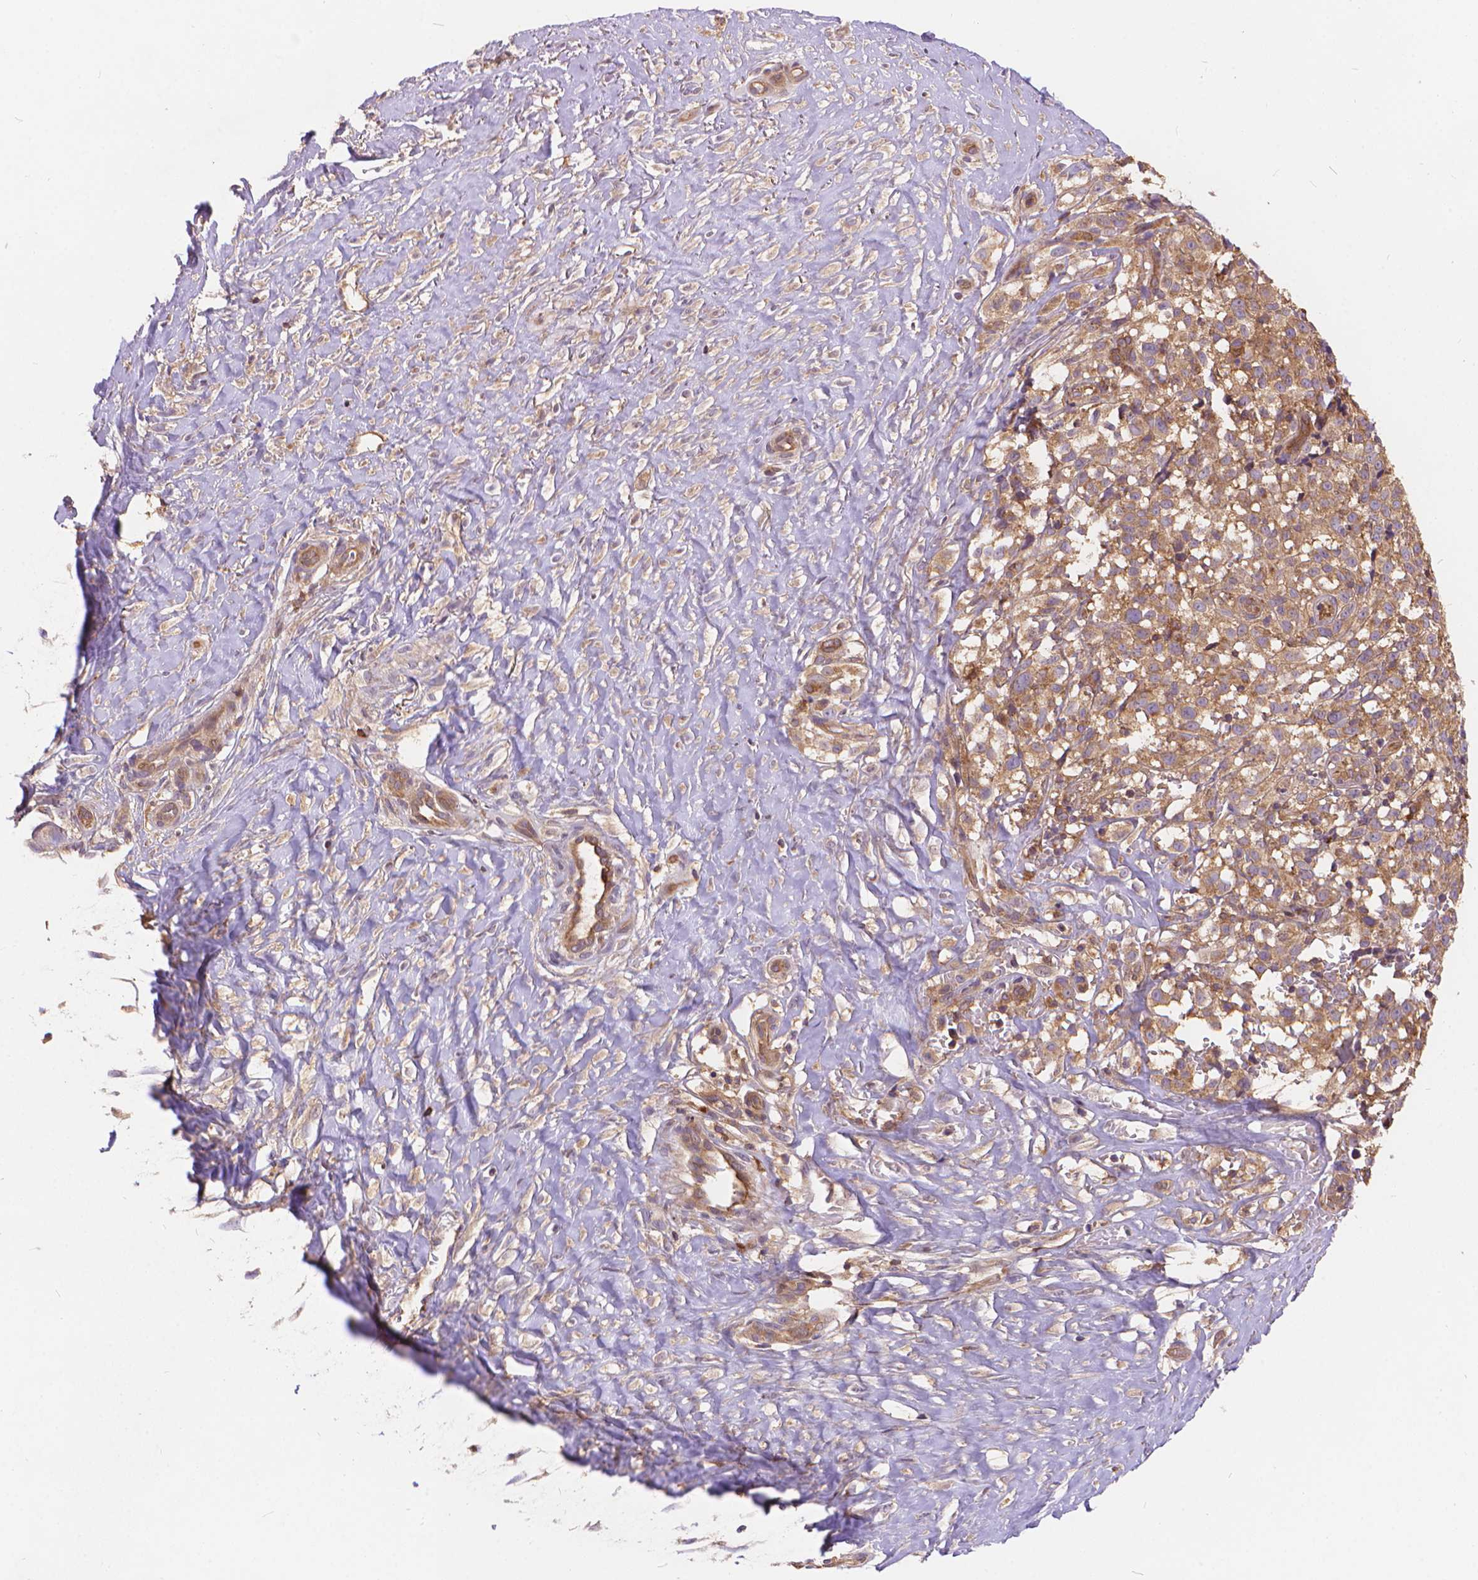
{"staining": {"intensity": "weak", "quantity": ">75%", "location": "cytoplasmic/membranous"}, "tissue": "melanoma", "cell_type": "Tumor cells", "image_type": "cancer", "snomed": [{"axis": "morphology", "description": "Malignant melanoma, NOS"}, {"axis": "topography", "description": "Skin"}], "caption": "IHC (DAB (3,3'-diaminobenzidine)) staining of human melanoma demonstrates weak cytoplasmic/membranous protein staining in approximately >75% of tumor cells.", "gene": "ARAP1", "patient": {"sex": "male", "age": 85}}